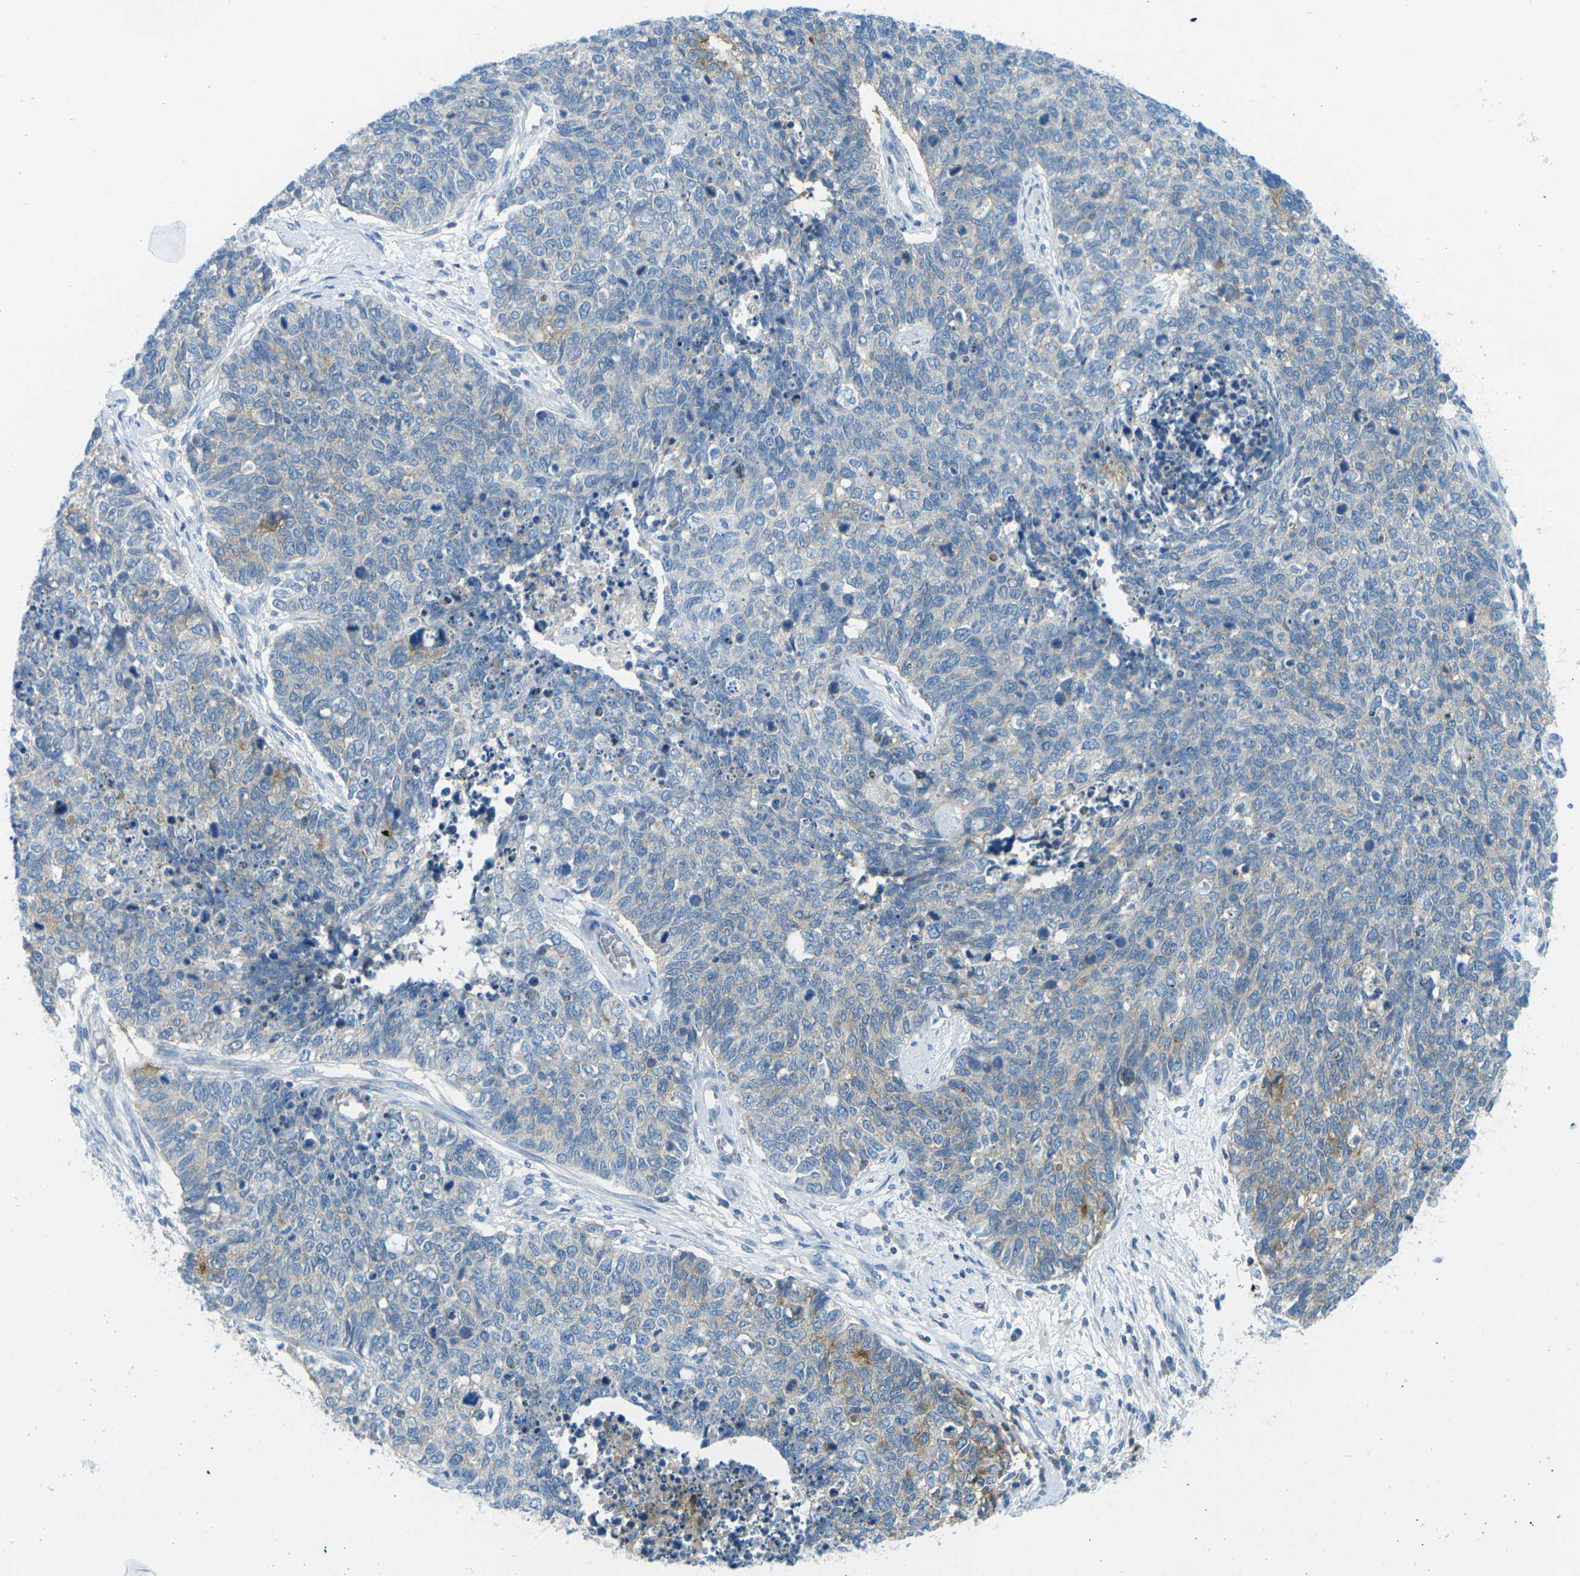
{"staining": {"intensity": "moderate", "quantity": "<25%", "location": "cytoplasmic/membranous"}, "tissue": "cervical cancer", "cell_type": "Tumor cells", "image_type": "cancer", "snomed": [{"axis": "morphology", "description": "Squamous cell carcinoma, NOS"}, {"axis": "topography", "description": "Cervix"}], "caption": "Human cervical cancer (squamous cell carcinoma) stained for a protein (brown) displays moderate cytoplasmic/membranous positive positivity in about <25% of tumor cells.", "gene": "CD47", "patient": {"sex": "female", "age": 63}}